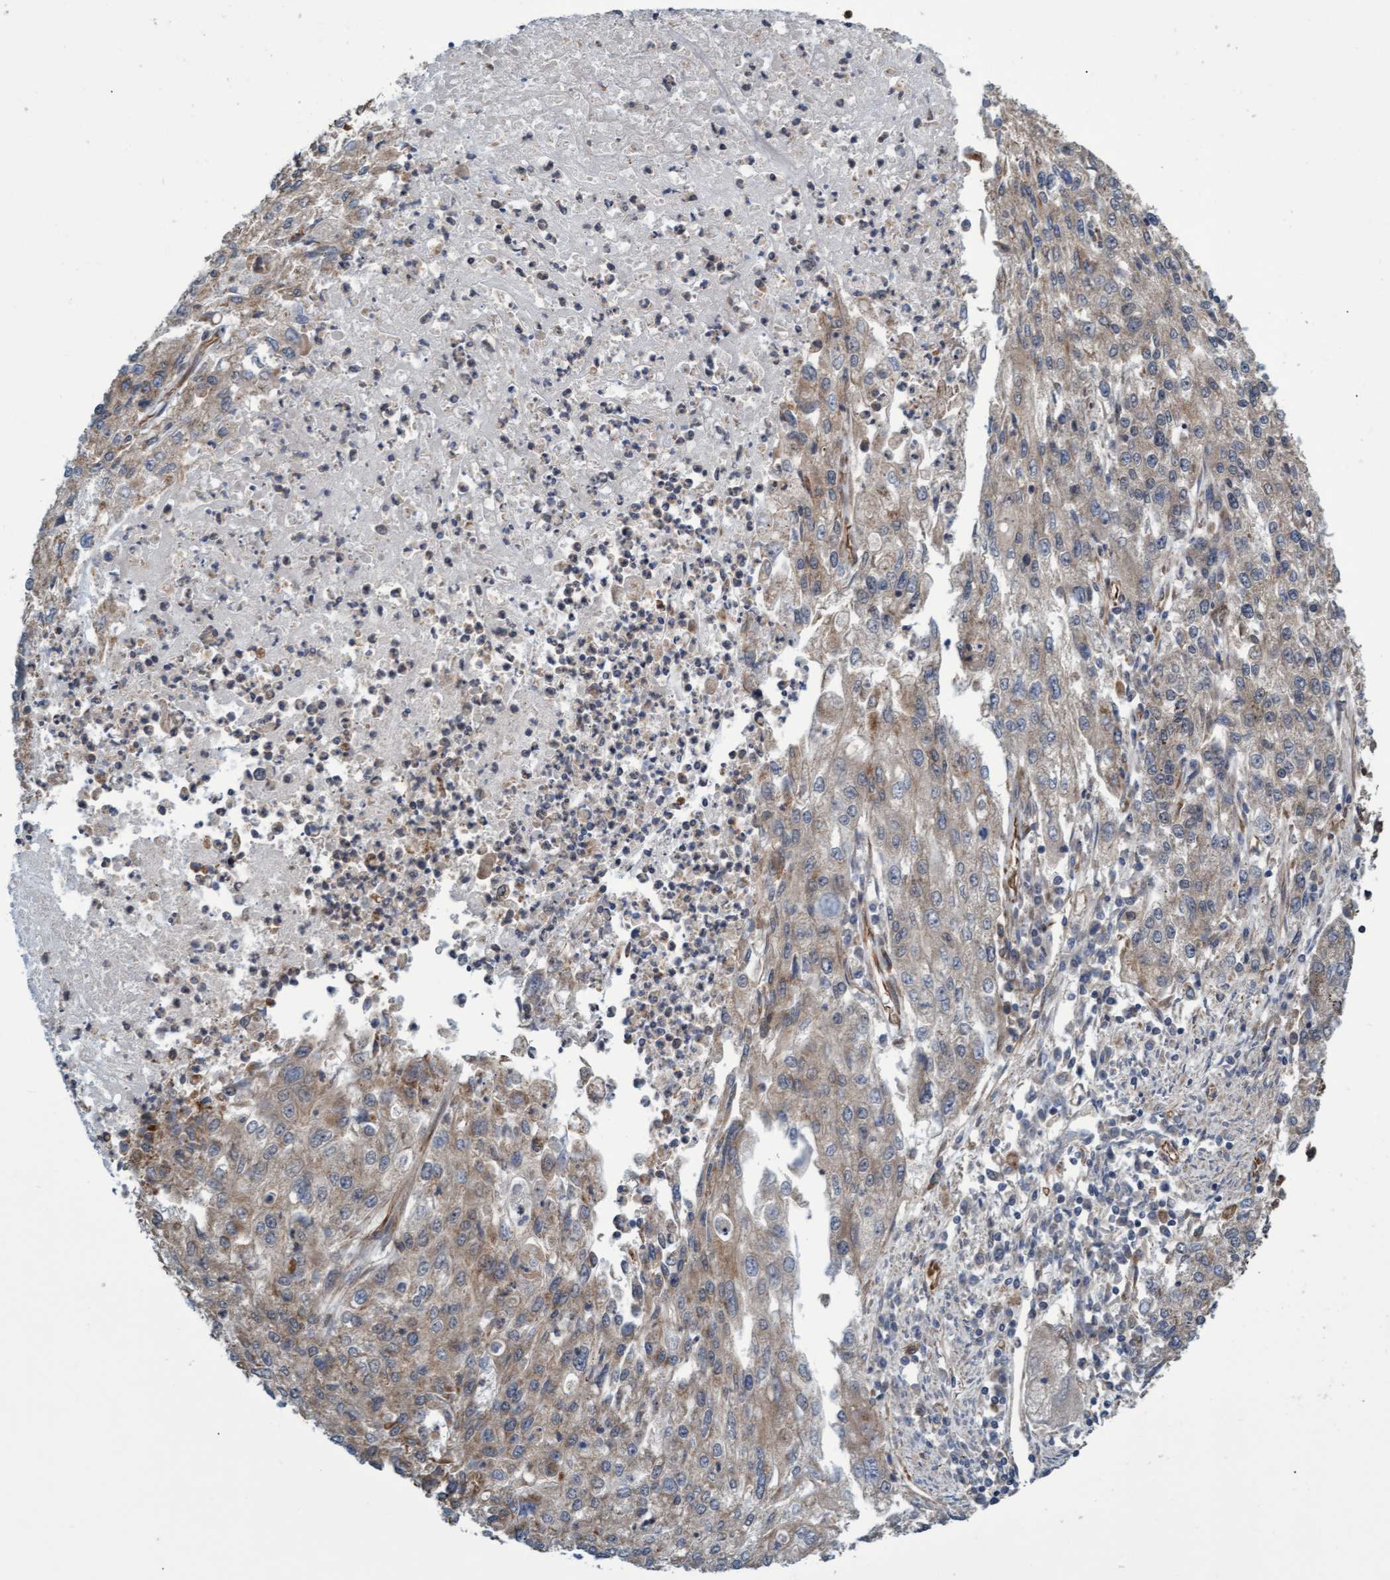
{"staining": {"intensity": "weak", "quantity": ">75%", "location": "cytoplasmic/membranous"}, "tissue": "endometrial cancer", "cell_type": "Tumor cells", "image_type": "cancer", "snomed": [{"axis": "morphology", "description": "Adenocarcinoma, NOS"}, {"axis": "topography", "description": "Endometrium"}], "caption": "High-magnification brightfield microscopy of adenocarcinoma (endometrial) stained with DAB (brown) and counterstained with hematoxylin (blue). tumor cells exhibit weak cytoplasmic/membranous staining is identified in about>75% of cells. (Stains: DAB in brown, nuclei in blue, Microscopy: brightfield microscopy at high magnification).", "gene": "TNFRSF10B", "patient": {"sex": "female", "age": 49}}